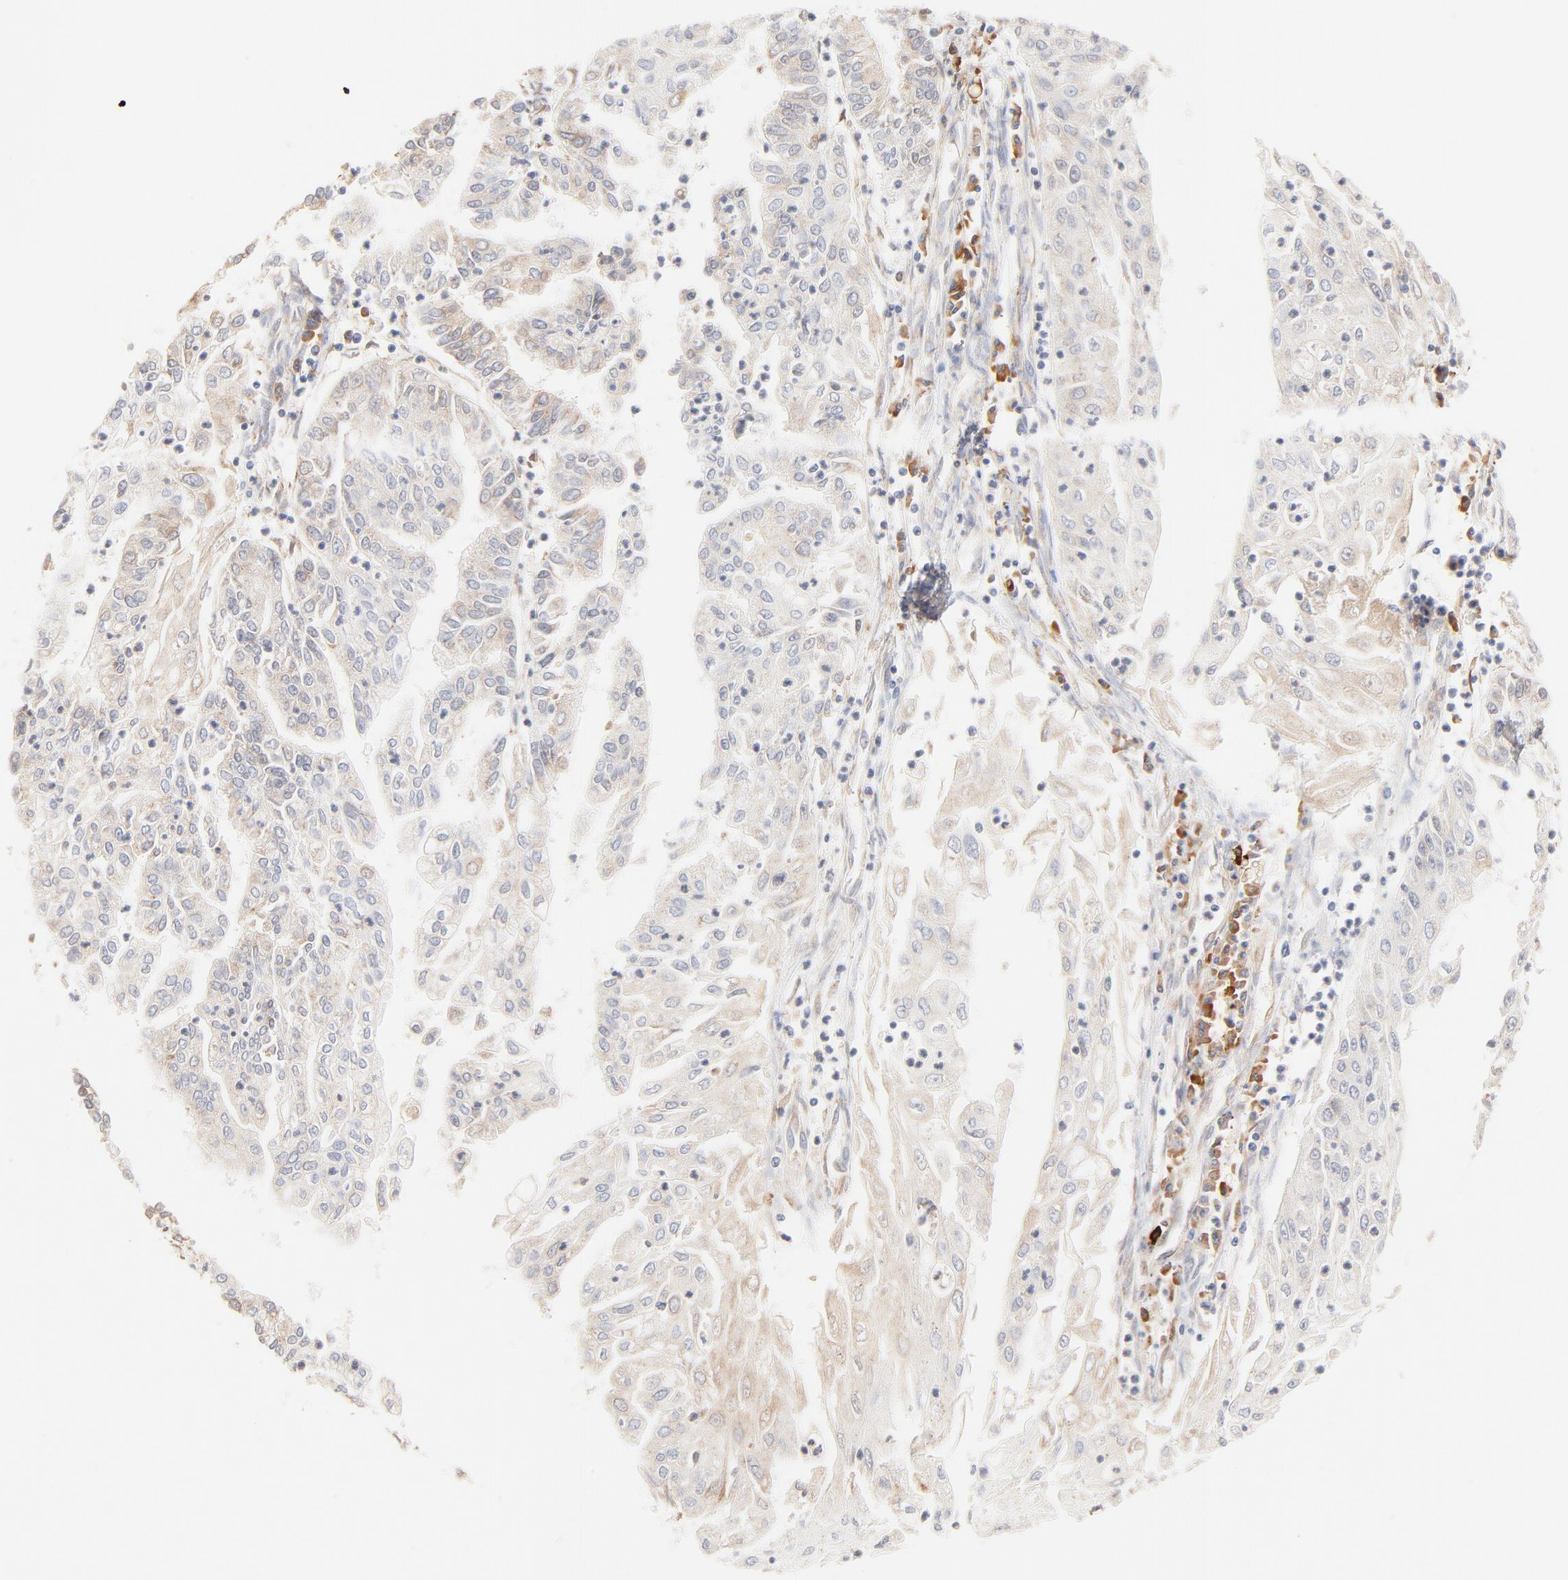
{"staining": {"intensity": "moderate", "quantity": ">75%", "location": "cytoplasmic/membranous"}, "tissue": "endometrial cancer", "cell_type": "Tumor cells", "image_type": "cancer", "snomed": [{"axis": "morphology", "description": "Adenocarcinoma, NOS"}, {"axis": "topography", "description": "Endometrium"}], "caption": "Protein staining of endometrial adenocarcinoma tissue demonstrates moderate cytoplasmic/membranous expression in about >75% of tumor cells.", "gene": "PARP12", "patient": {"sex": "female", "age": 75}}